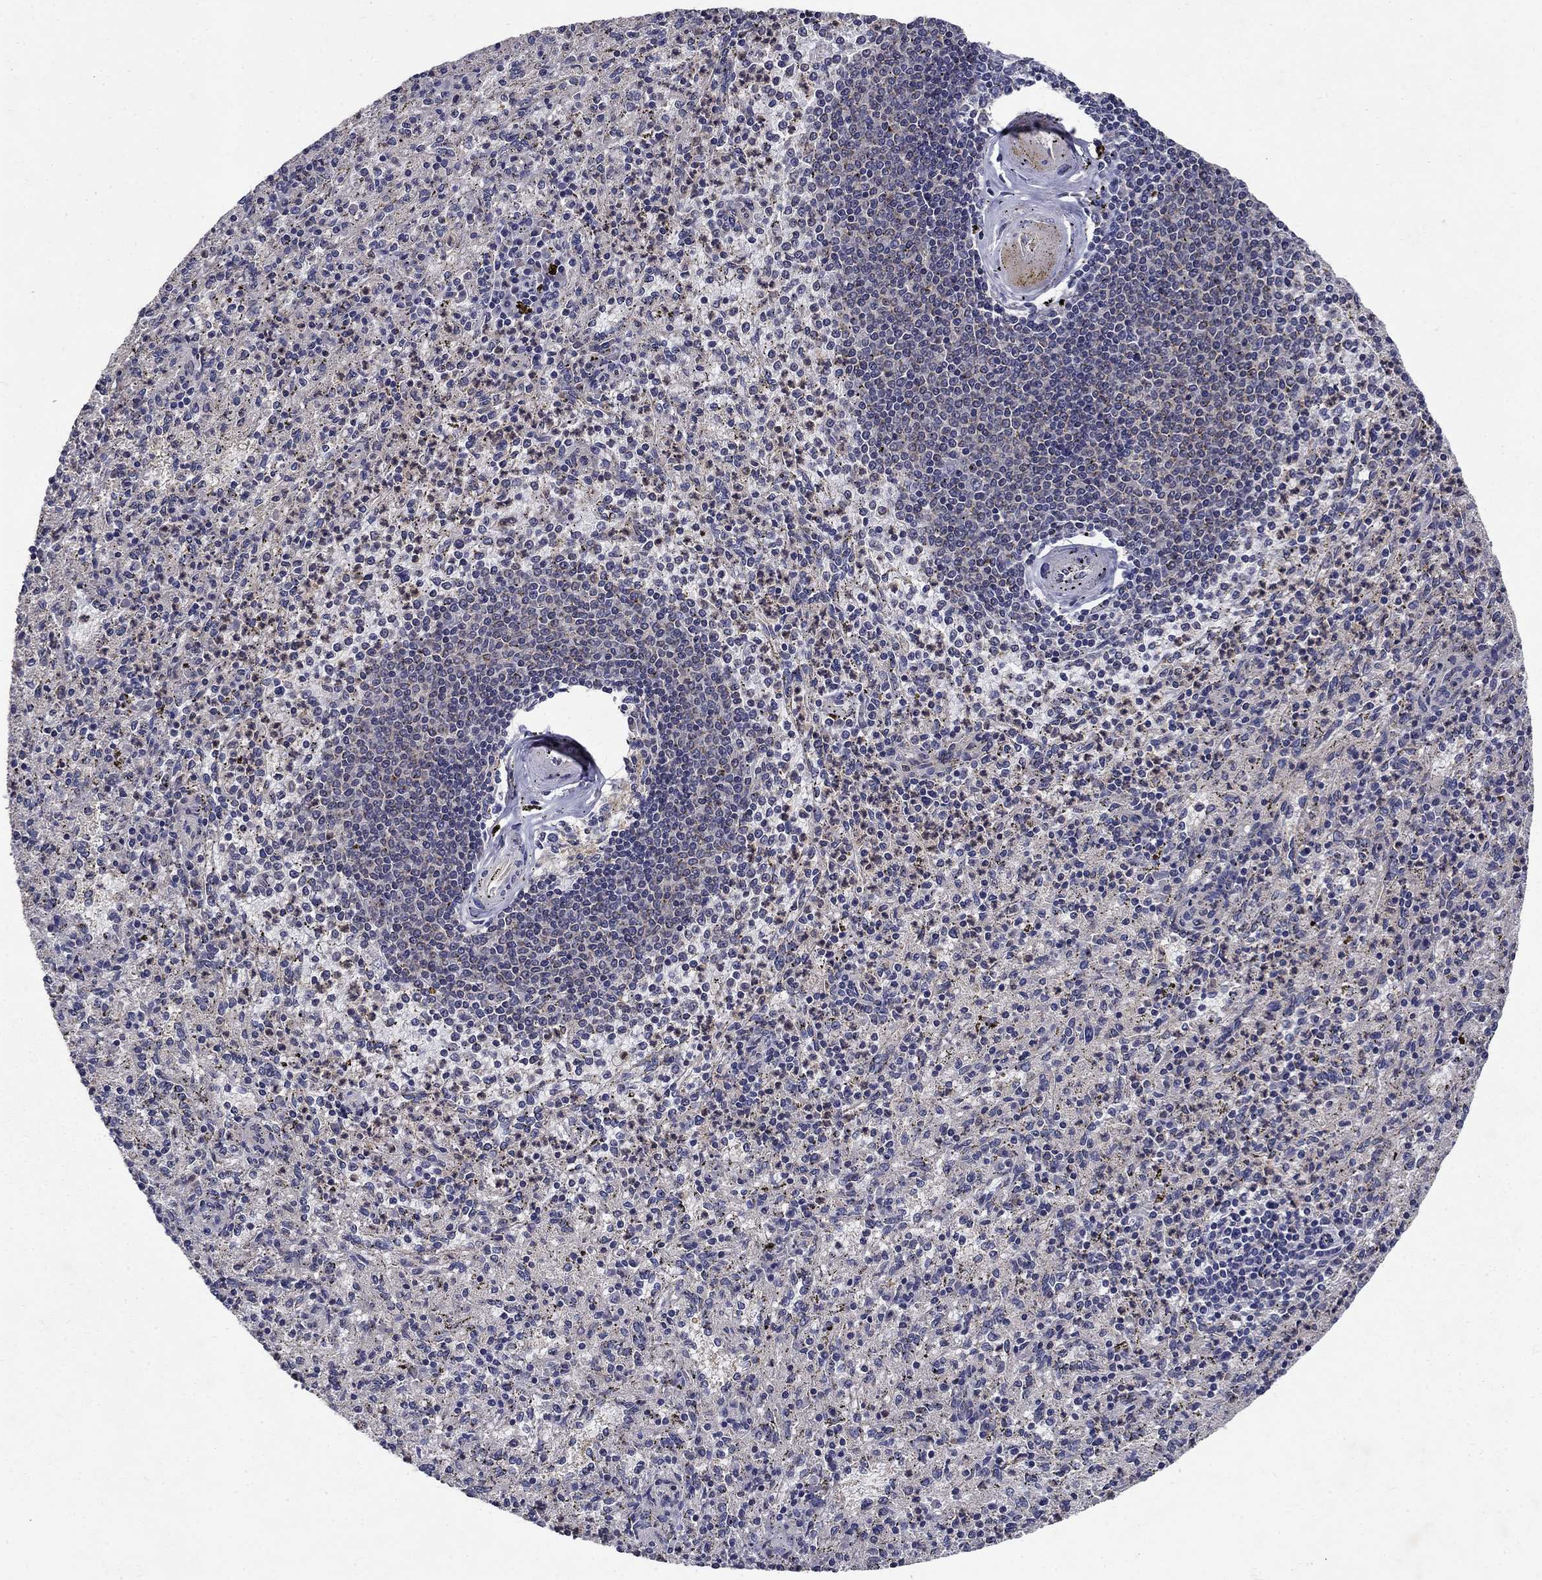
{"staining": {"intensity": "weak", "quantity": "<25%", "location": "cytoplasmic/membranous"}, "tissue": "spleen", "cell_type": "Cells in red pulp", "image_type": "normal", "snomed": [{"axis": "morphology", "description": "Normal tissue, NOS"}, {"axis": "topography", "description": "Spleen"}], "caption": "DAB (3,3'-diaminobenzidine) immunohistochemical staining of benign spleen demonstrates no significant staining in cells in red pulp. (Brightfield microscopy of DAB immunohistochemistry (IHC) at high magnification).", "gene": "GLTP", "patient": {"sex": "male", "age": 60}}